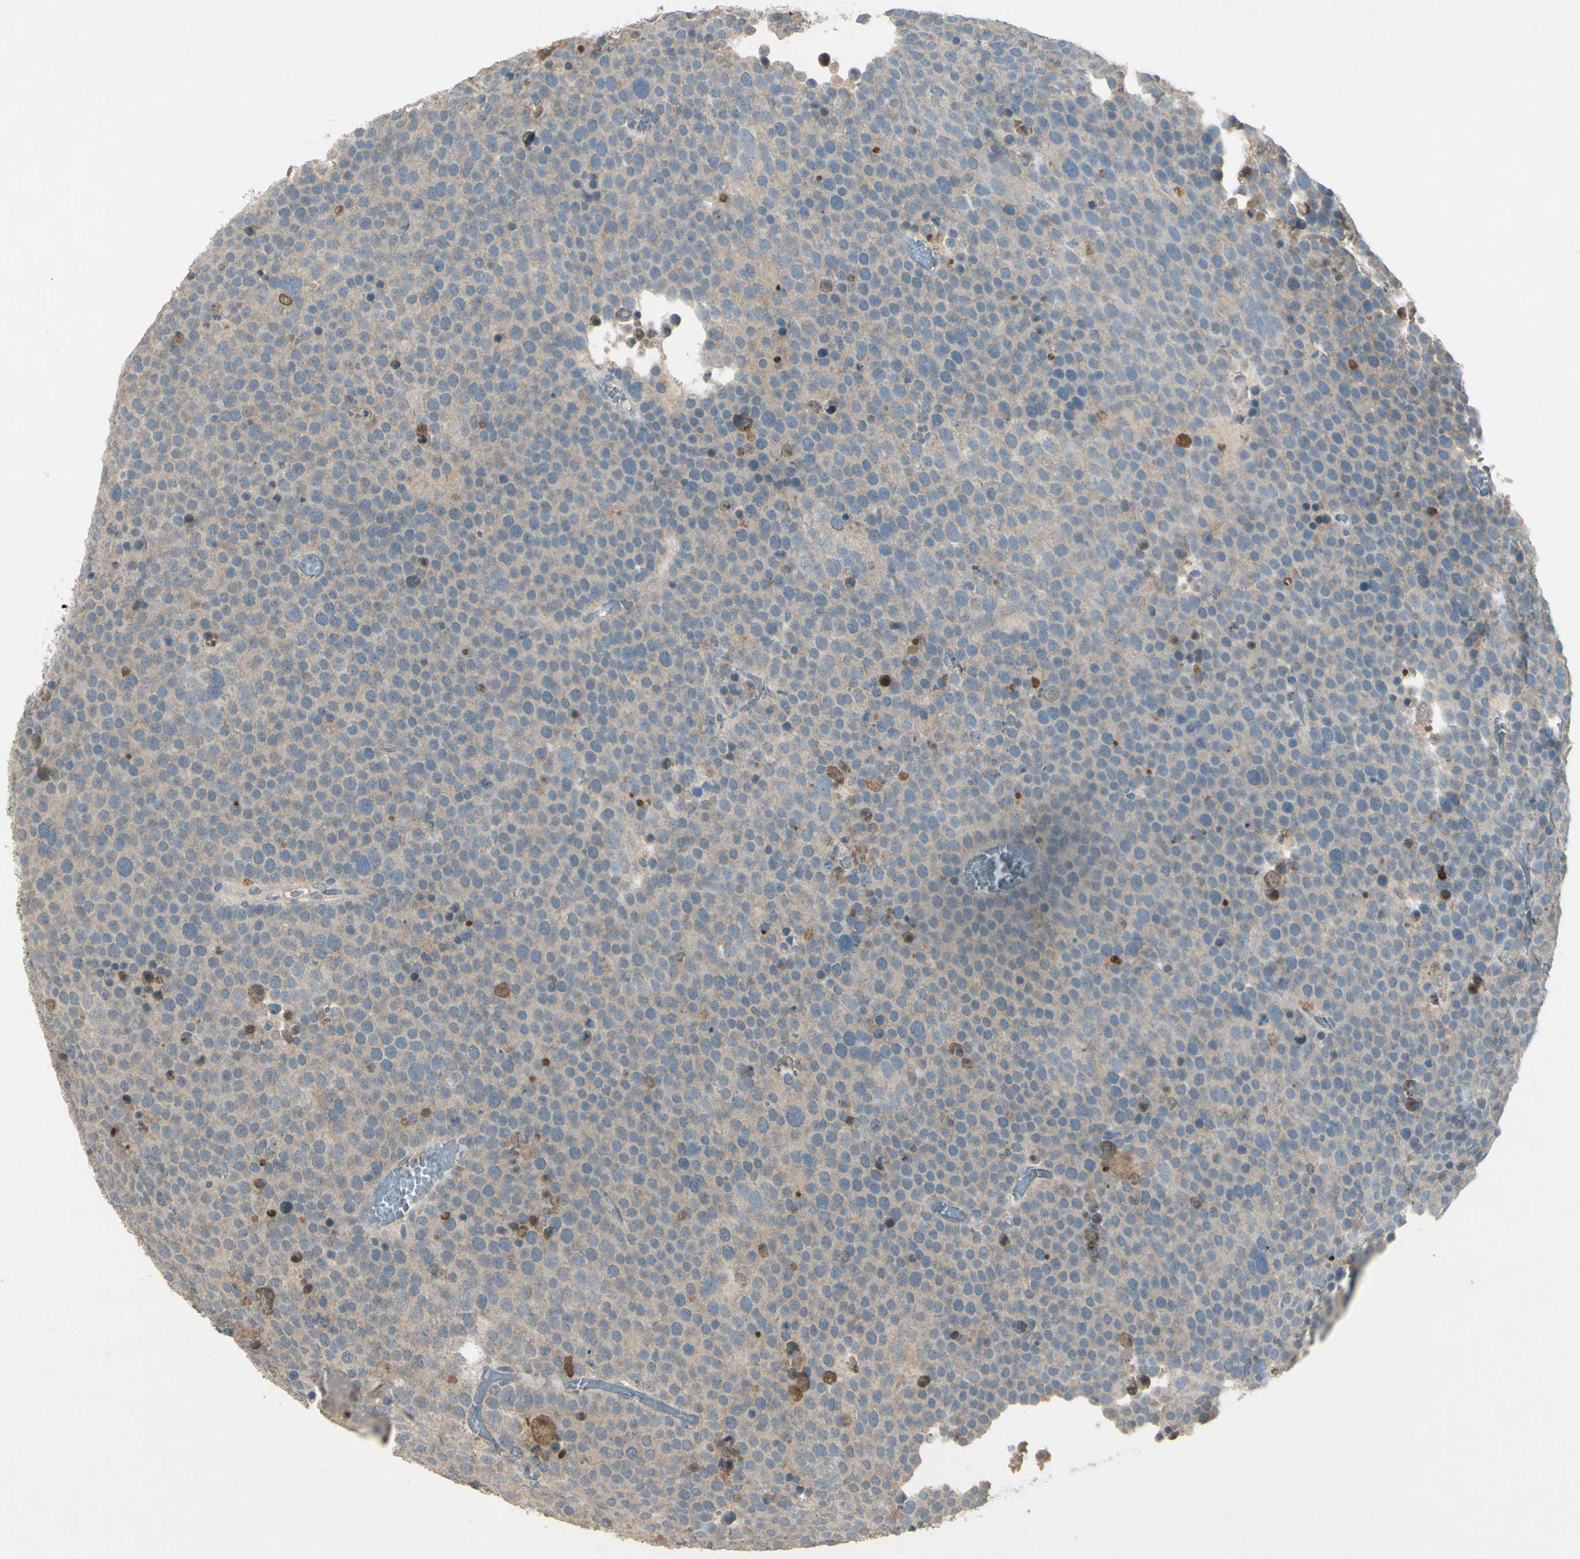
{"staining": {"intensity": "weak", "quantity": ">75%", "location": "cytoplasmic/membranous"}, "tissue": "testis cancer", "cell_type": "Tumor cells", "image_type": "cancer", "snomed": [{"axis": "morphology", "description": "Seminoma, NOS"}, {"axis": "topography", "description": "Testis"}], "caption": "Protein expression analysis of human testis seminoma reveals weak cytoplasmic/membranous positivity in about >75% of tumor cells.", "gene": "TIMM21", "patient": {"sex": "male", "age": 71}}